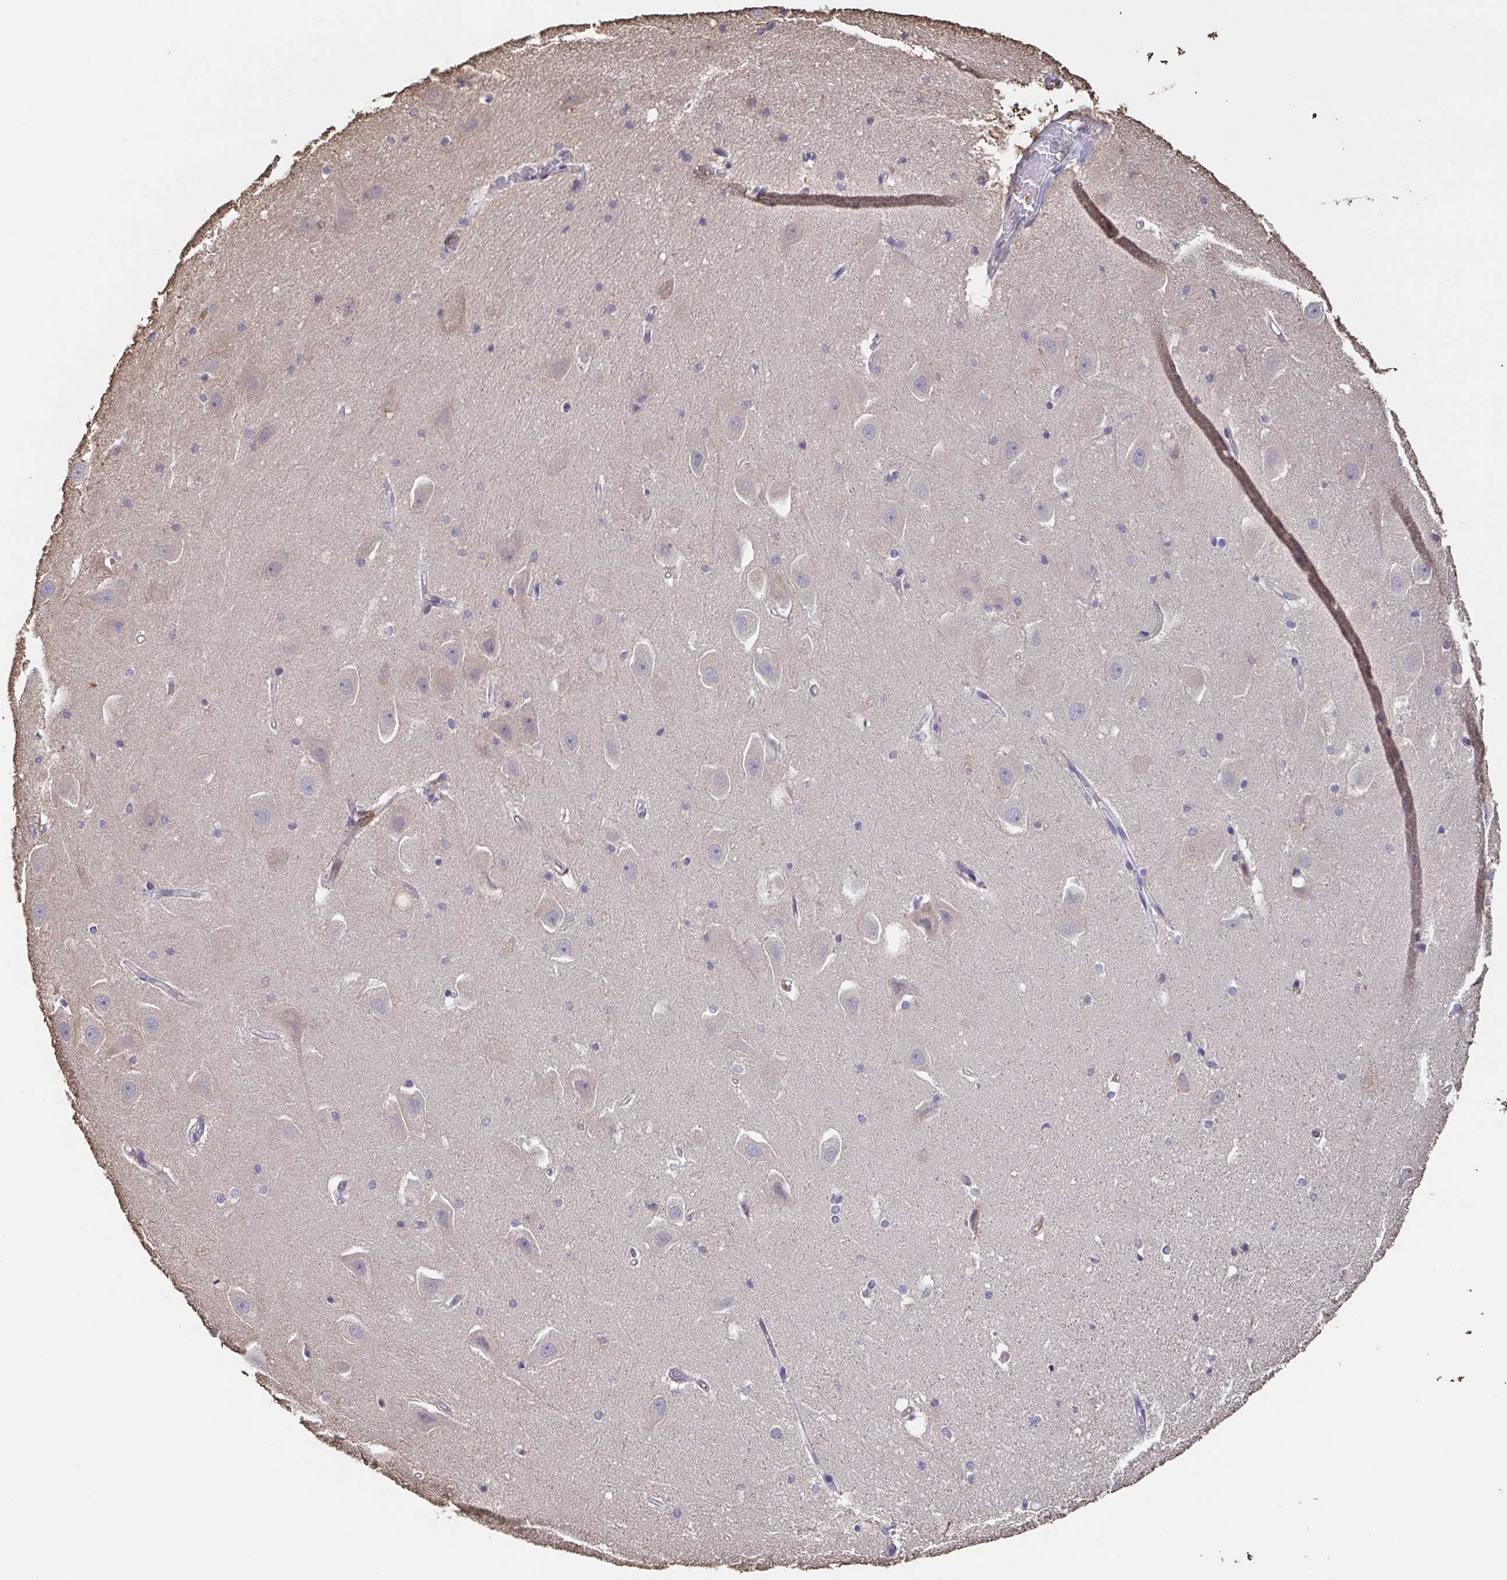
{"staining": {"intensity": "weak", "quantity": "25%-75%", "location": "cytoplasmic/membranous"}, "tissue": "hippocampus", "cell_type": "Glial cells", "image_type": "normal", "snomed": [{"axis": "morphology", "description": "Normal tissue, NOS"}, {"axis": "topography", "description": "Hippocampus"}], "caption": "Brown immunohistochemical staining in normal human hippocampus reveals weak cytoplasmic/membranous positivity in approximately 25%-75% of glial cells. (brown staining indicates protein expression, while blue staining denotes nuclei).", "gene": "EIF3D", "patient": {"sex": "male", "age": 63}}